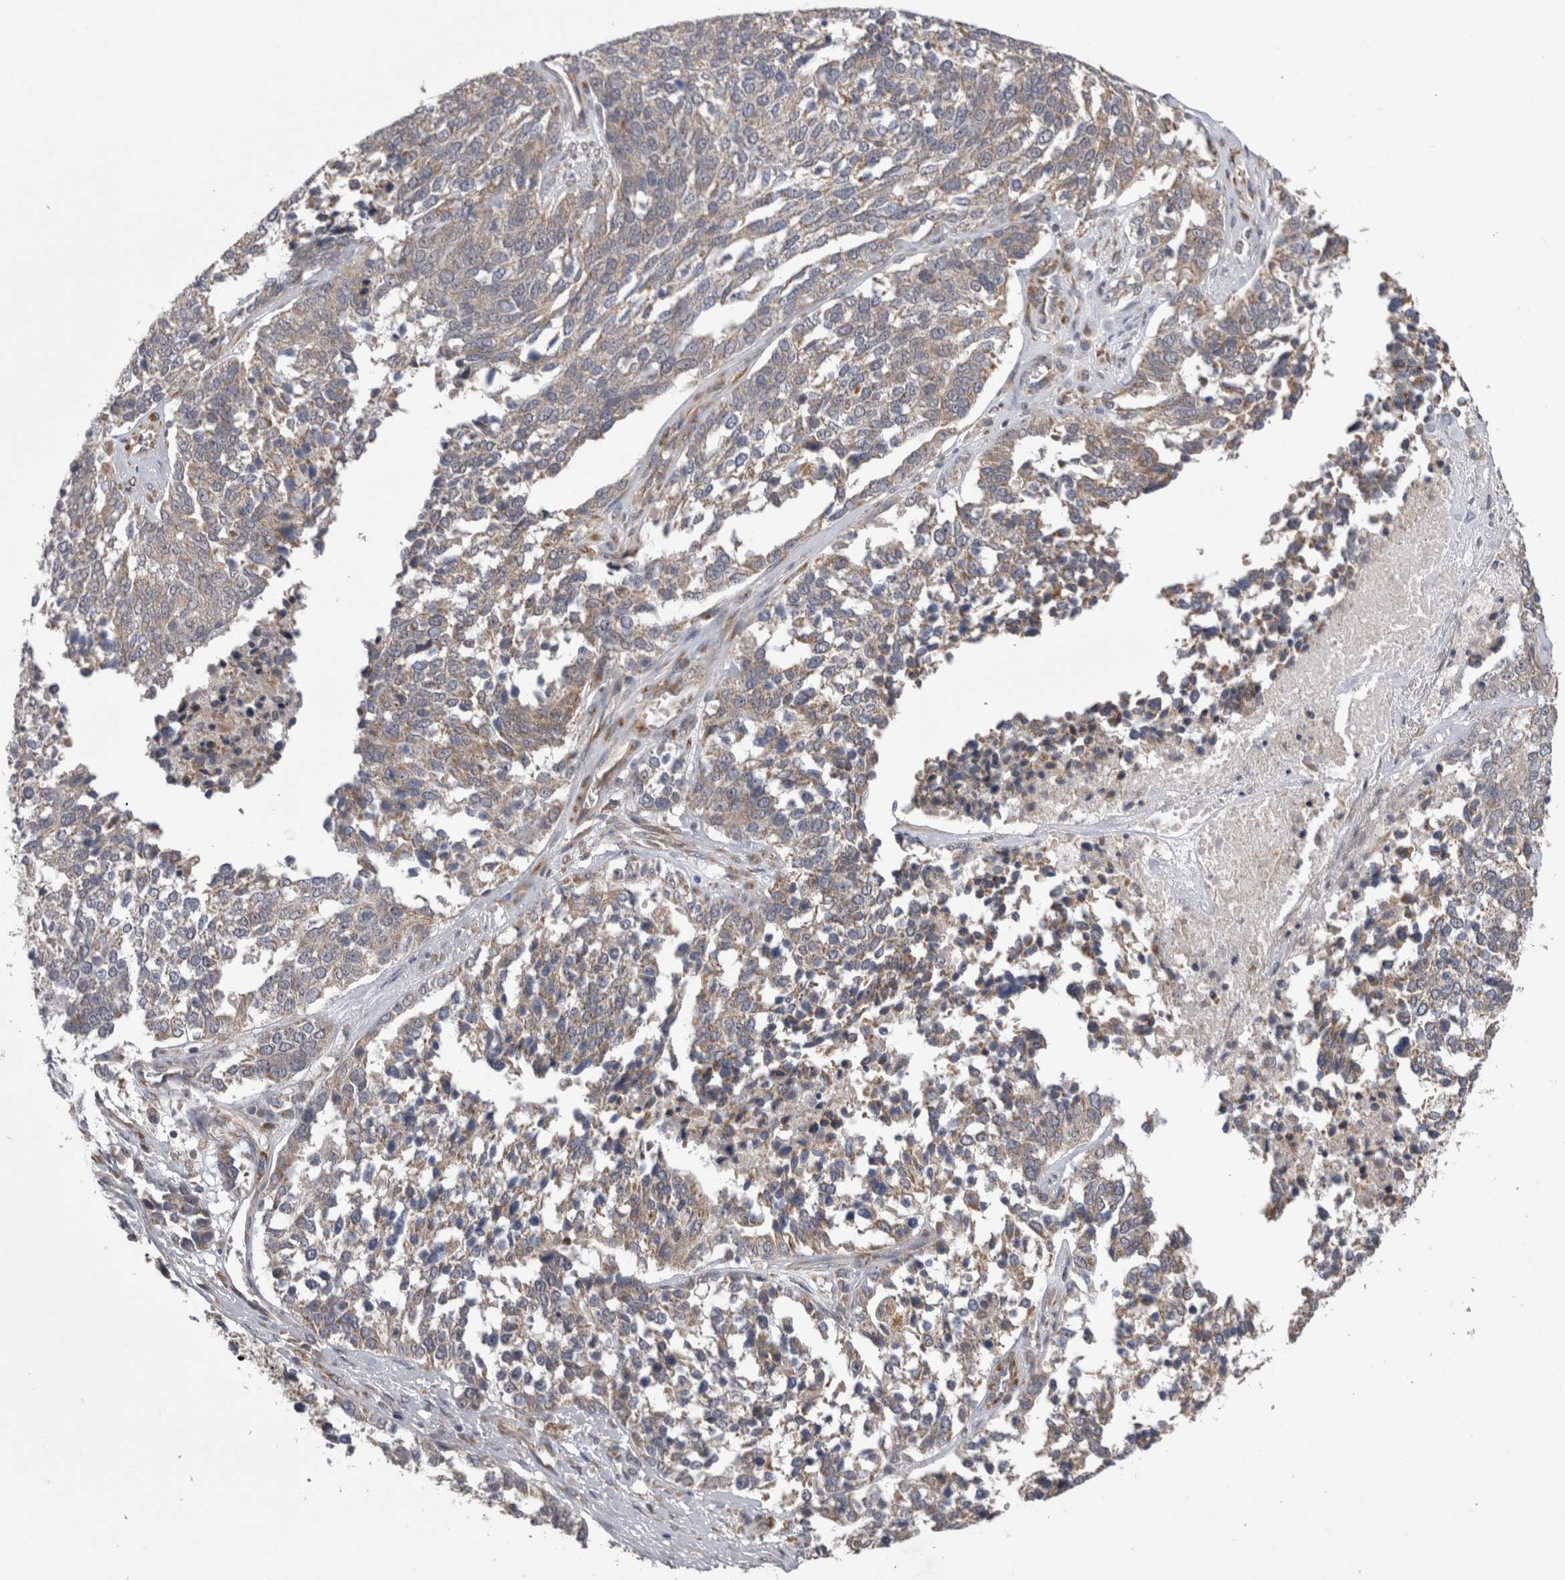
{"staining": {"intensity": "weak", "quantity": "25%-75%", "location": "cytoplasmic/membranous"}, "tissue": "ovarian cancer", "cell_type": "Tumor cells", "image_type": "cancer", "snomed": [{"axis": "morphology", "description": "Cystadenocarcinoma, serous, NOS"}, {"axis": "topography", "description": "Ovary"}], "caption": "Protein expression analysis of ovarian serous cystadenocarcinoma shows weak cytoplasmic/membranous positivity in approximately 25%-75% of tumor cells. (IHC, brightfield microscopy, high magnification).", "gene": "ARHGAP29", "patient": {"sex": "female", "age": 44}}